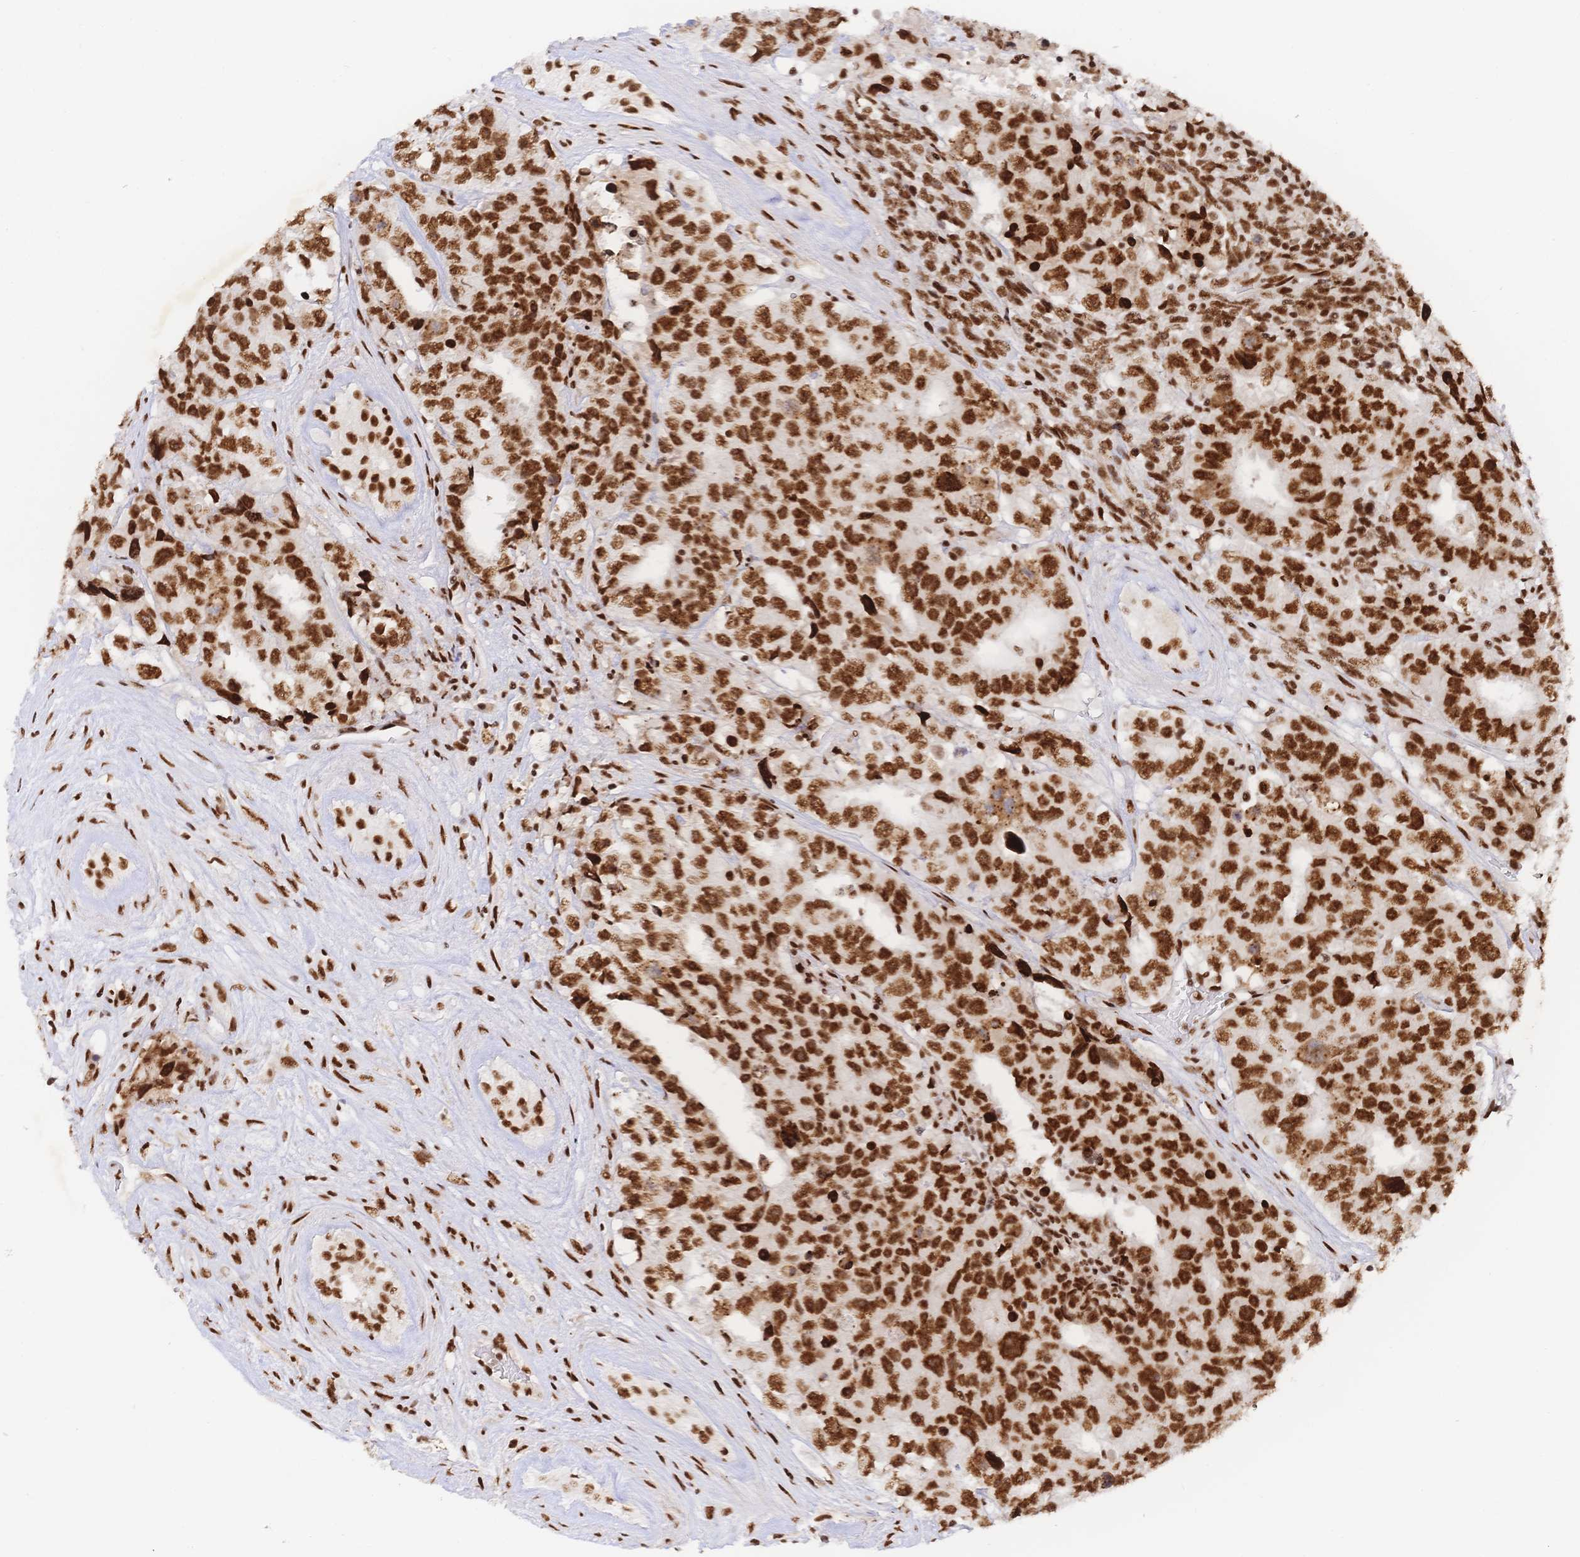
{"staining": {"intensity": "strong", "quantity": ">75%", "location": "nuclear"}, "tissue": "testis cancer", "cell_type": "Tumor cells", "image_type": "cancer", "snomed": [{"axis": "morphology", "description": "Carcinoma, Embryonal, NOS"}, {"axis": "topography", "description": "Testis"}], "caption": "Immunohistochemistry image of neoplastic tissue: testis cancer (embryonal carcinoma) stained using IHC shows high levels of strong protein expression localized specifically in the nuclear of tumor cells, appearing as a nuclear brown color.", "gene": "SRSF1", "patient": {"sex": "male", "age": 24}}